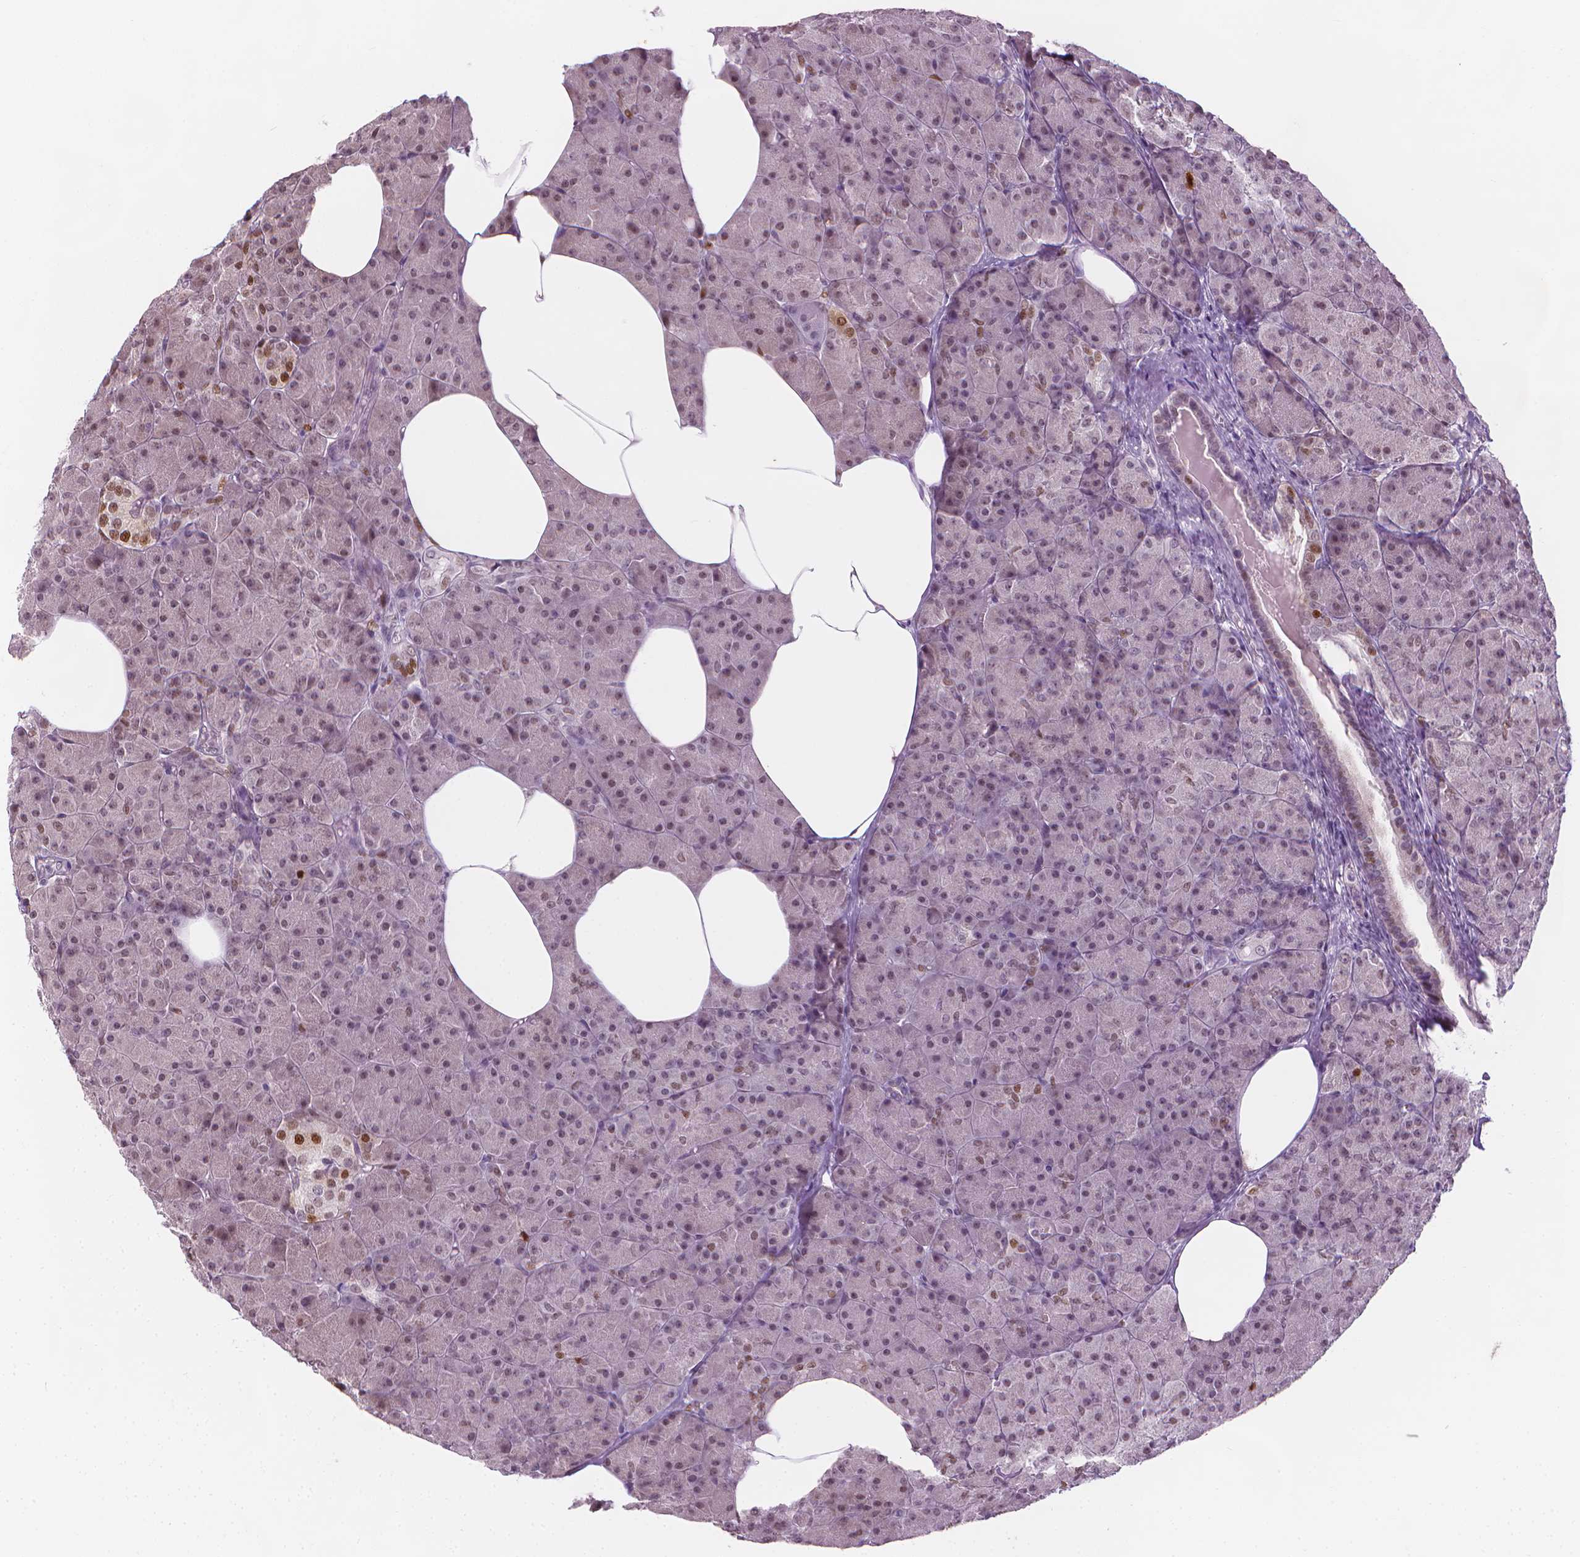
{"staining": {"intensity": "weak", "quantity": "25%-75%", "location": "nuclear"}, "tissue": "pancreas", "cell_type": "Exocrine glandular cells", "image_type": "normal", "snomed": [{"axis": "morphology", "description": "Normal tissue, NOS"}, {"axis": "topography", "description": "Pancreas"}], "caption": "Immunohistochemical staining of benign human pancreas demonstrates 25%-75% levels of weak nuclear protein expression in about 25%-75% of exocrine glandular cells. (brown staining indicates protein expression, while blue staining denotes nuclei).", "gene": "CDKN1C", "patient": {"sex": "female", "age": 45}}